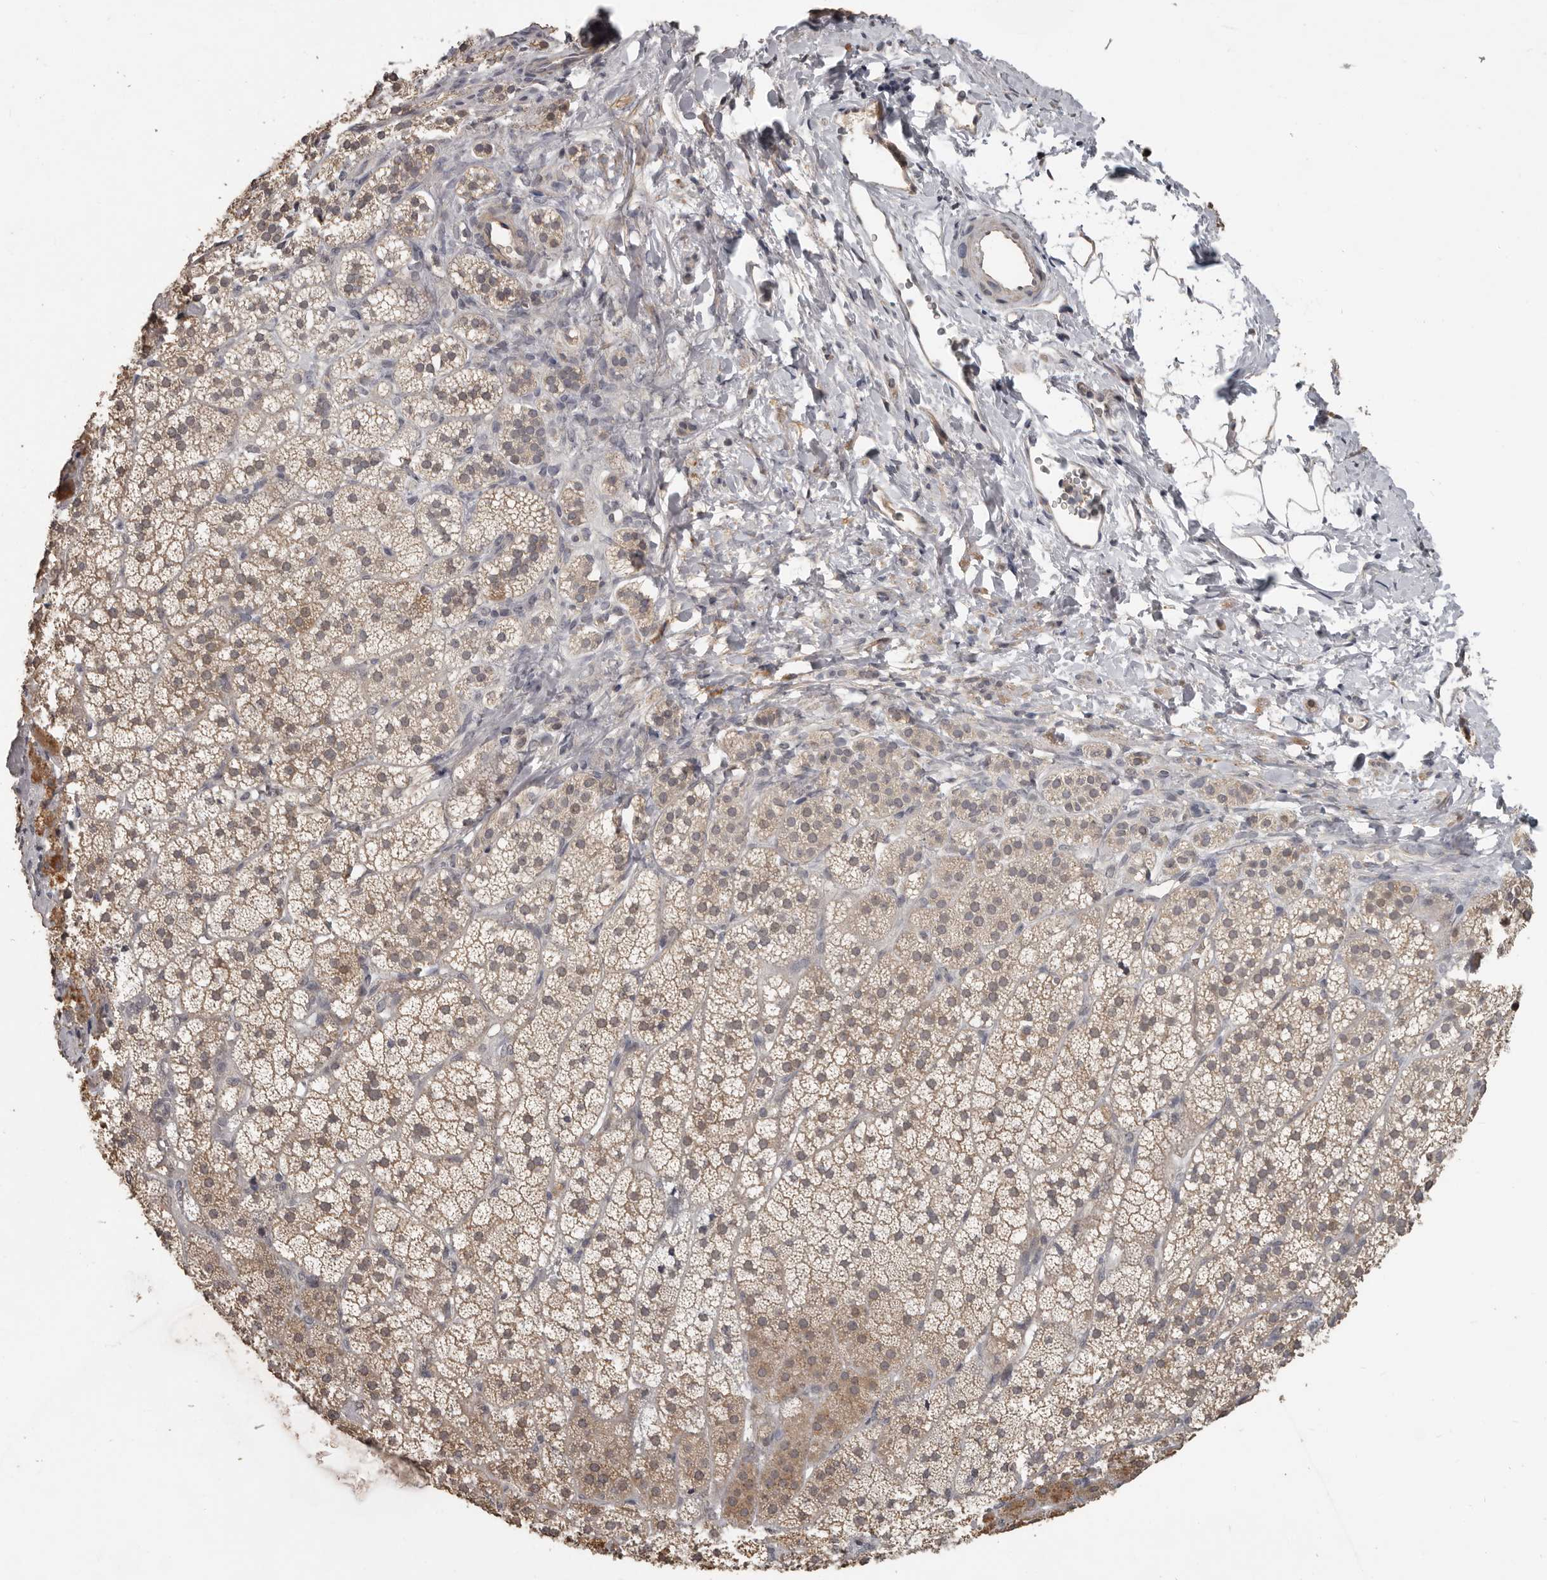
{"staining": {"intensity": "moderate", "quantity": "25%-75%", "location": "cytoplasmic/membranous"}, "tissue": "adrenal gland", "cell_type": "Glandular cells", "image_type": "normal", "snomed": [{"axis": "morphology", "description": "Normal tissue, NOS"}, {"axis": "topography", "description": "Adrenal gland"}], "caption": "Protein expression analysis of normal adrenal gland reveals moderate cytoplasmic/membranous expression in approximately 25%-75% of glandular cells. (brown staining indicates protein expression, while blue staining denotes nuclei).", "gene": "ZFP14", "patient": {"sex": "female", "age": 44}}